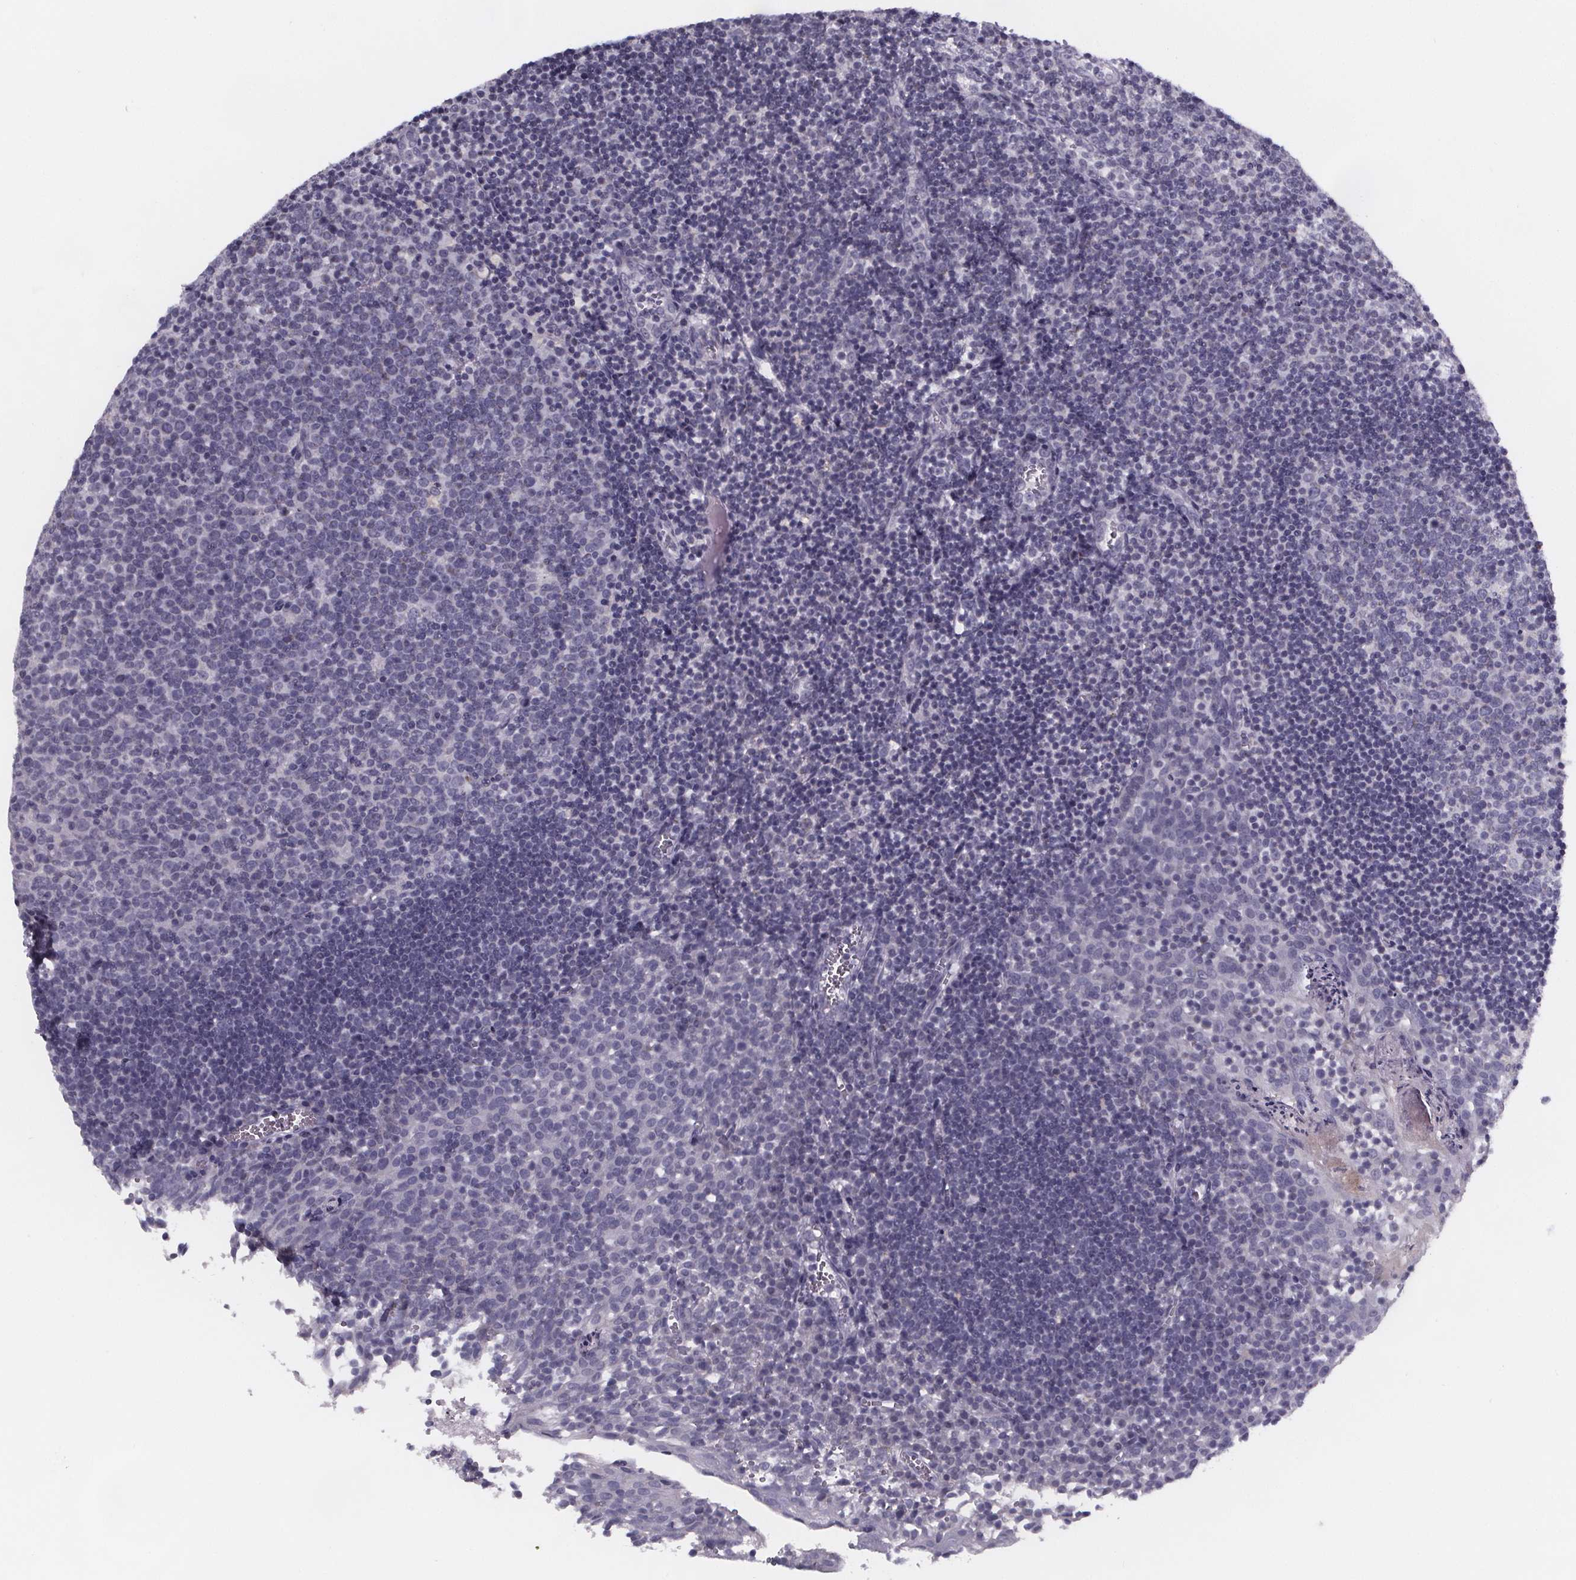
{"staining": {"intensity": "negative", "quantity": "none", "location": "none"}, "tissue": "lymph node", "cell_type": "Germinal center cells", "image_type": "normal", "snomed": [{"axis": "morphology", "description": "Normal tissue, NOS"}, {"axis": "topography", "description": "Lymph node"}], "caption": "Germinal center cells are negative for brown protein staining in normal lymph node. (DAB immunohistochemistry (IHC) visualized using brightfield microscopy, high magnification).", "gene": "PAH", "patient": {"sex": "female", "age": 21}}